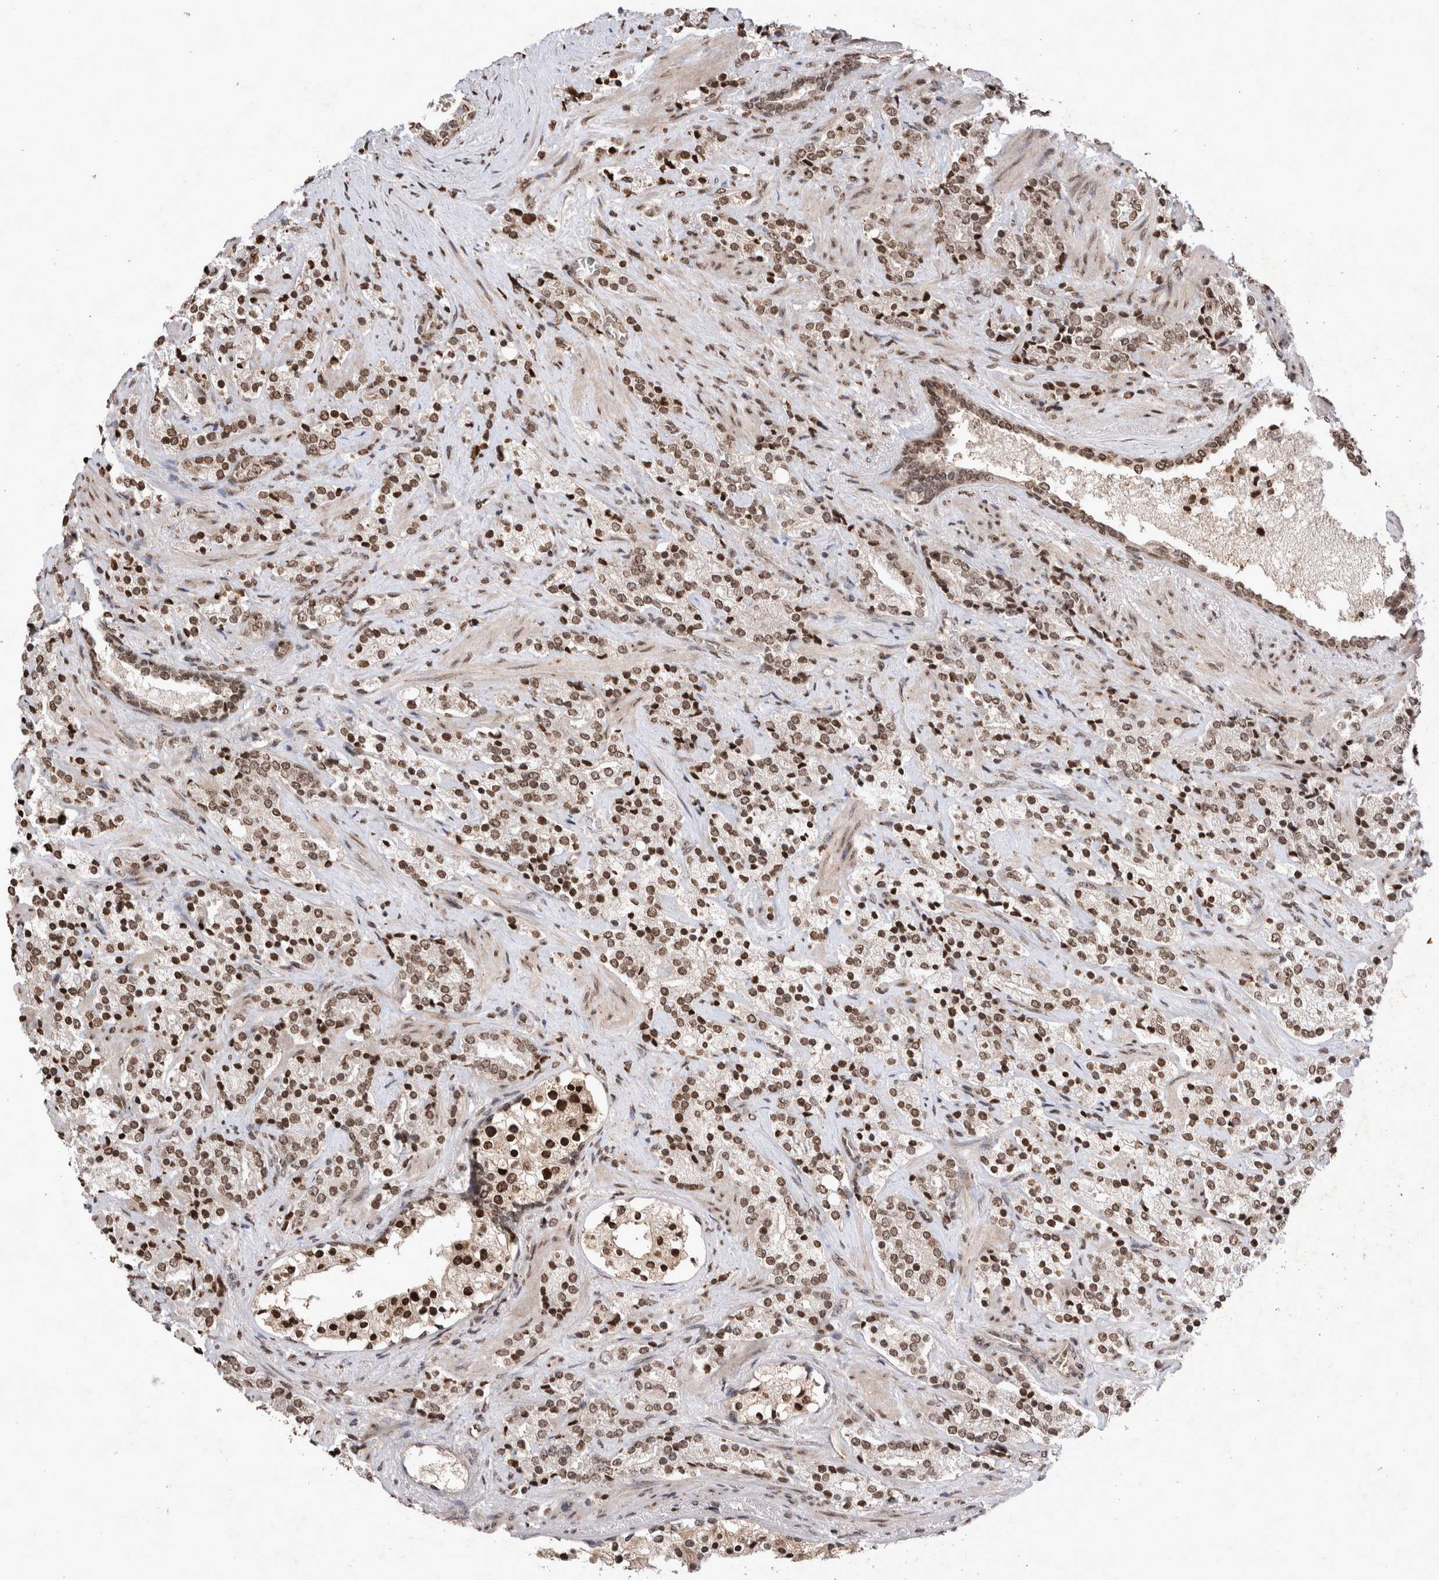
{"staining": {"intensity": "moderate", "quantity": ">75%", "location": "nuclear"}, "tissue": "prostate cancer", "cell_type": "Tumor cells", "image_type": "cancer", "snomed": [{"axis": "morphology", "description": "Adenocarcinoma, High grade"}, {"axis": "topography", "description": "Prostate"}], "caption": "The histopathology image reveals immunohistochemical staining of prostate cancer (adenocarcinoma (high-grade)). There is moderate nuclear staining is present in approximately >75% of tumor cells.", "gene": "STK11", "patient": {"sex": "male", "age": 71}}